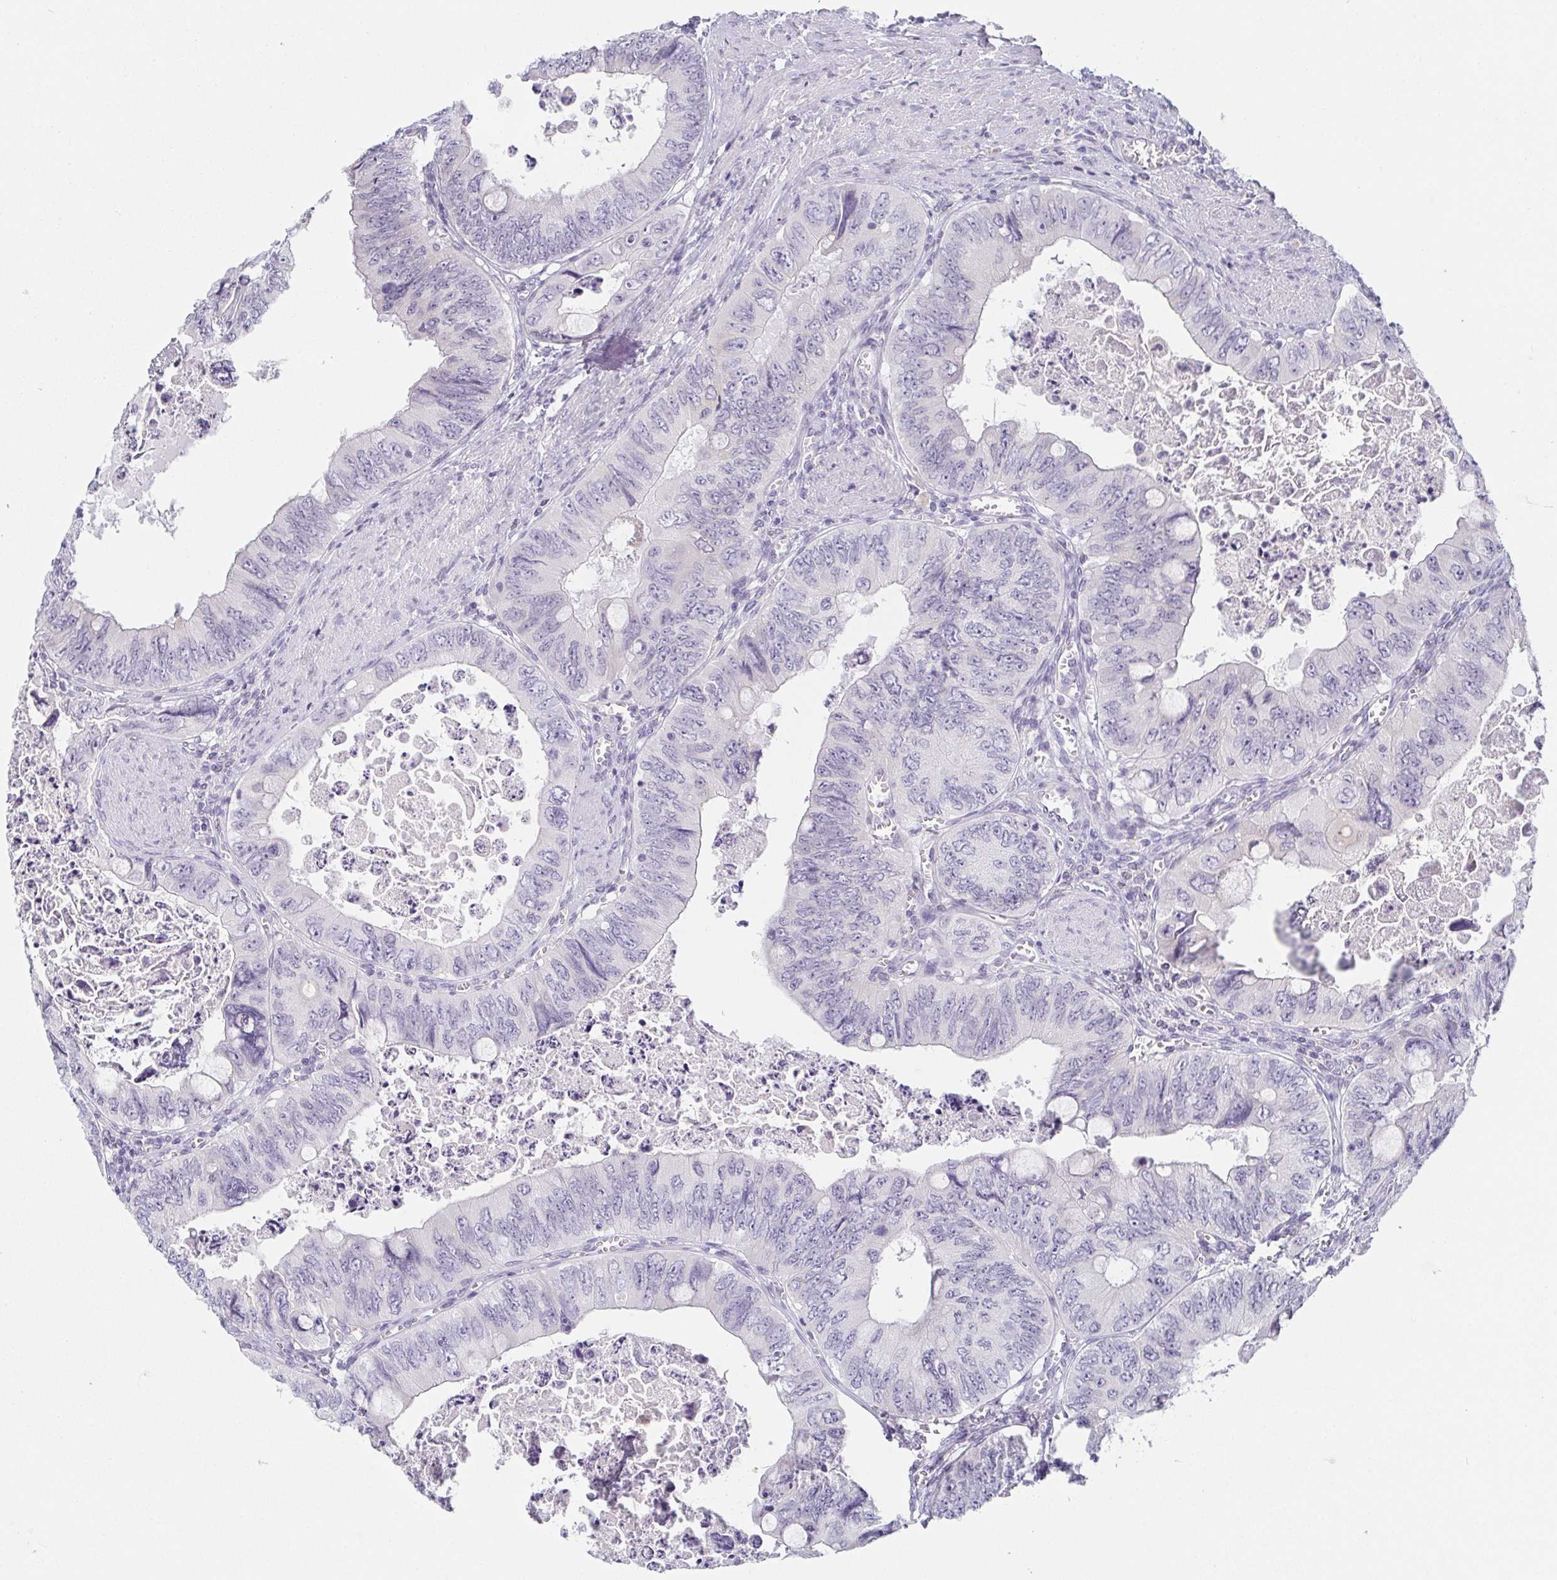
{"staining": {"intensity": "negative", "quantity": "none", "location": "none"}, "tissue": "colorectal cancer", "cell_type": "Tumor cells", "image_type": "cancer", "snomed": [{"axis": "morphology", "description": "Adenocarcinoma, NOS"}, {"axis": "topography", "description": "Colon"}], "caption": "Colorectal cancer was stained to show a protein in brown. There is no significant positivity in tumor cells. (DAB immunohistochemistry with hematoxylin counter stain).", "gene": "PRR27", "patient": {"sex": "female", "age": 84}}